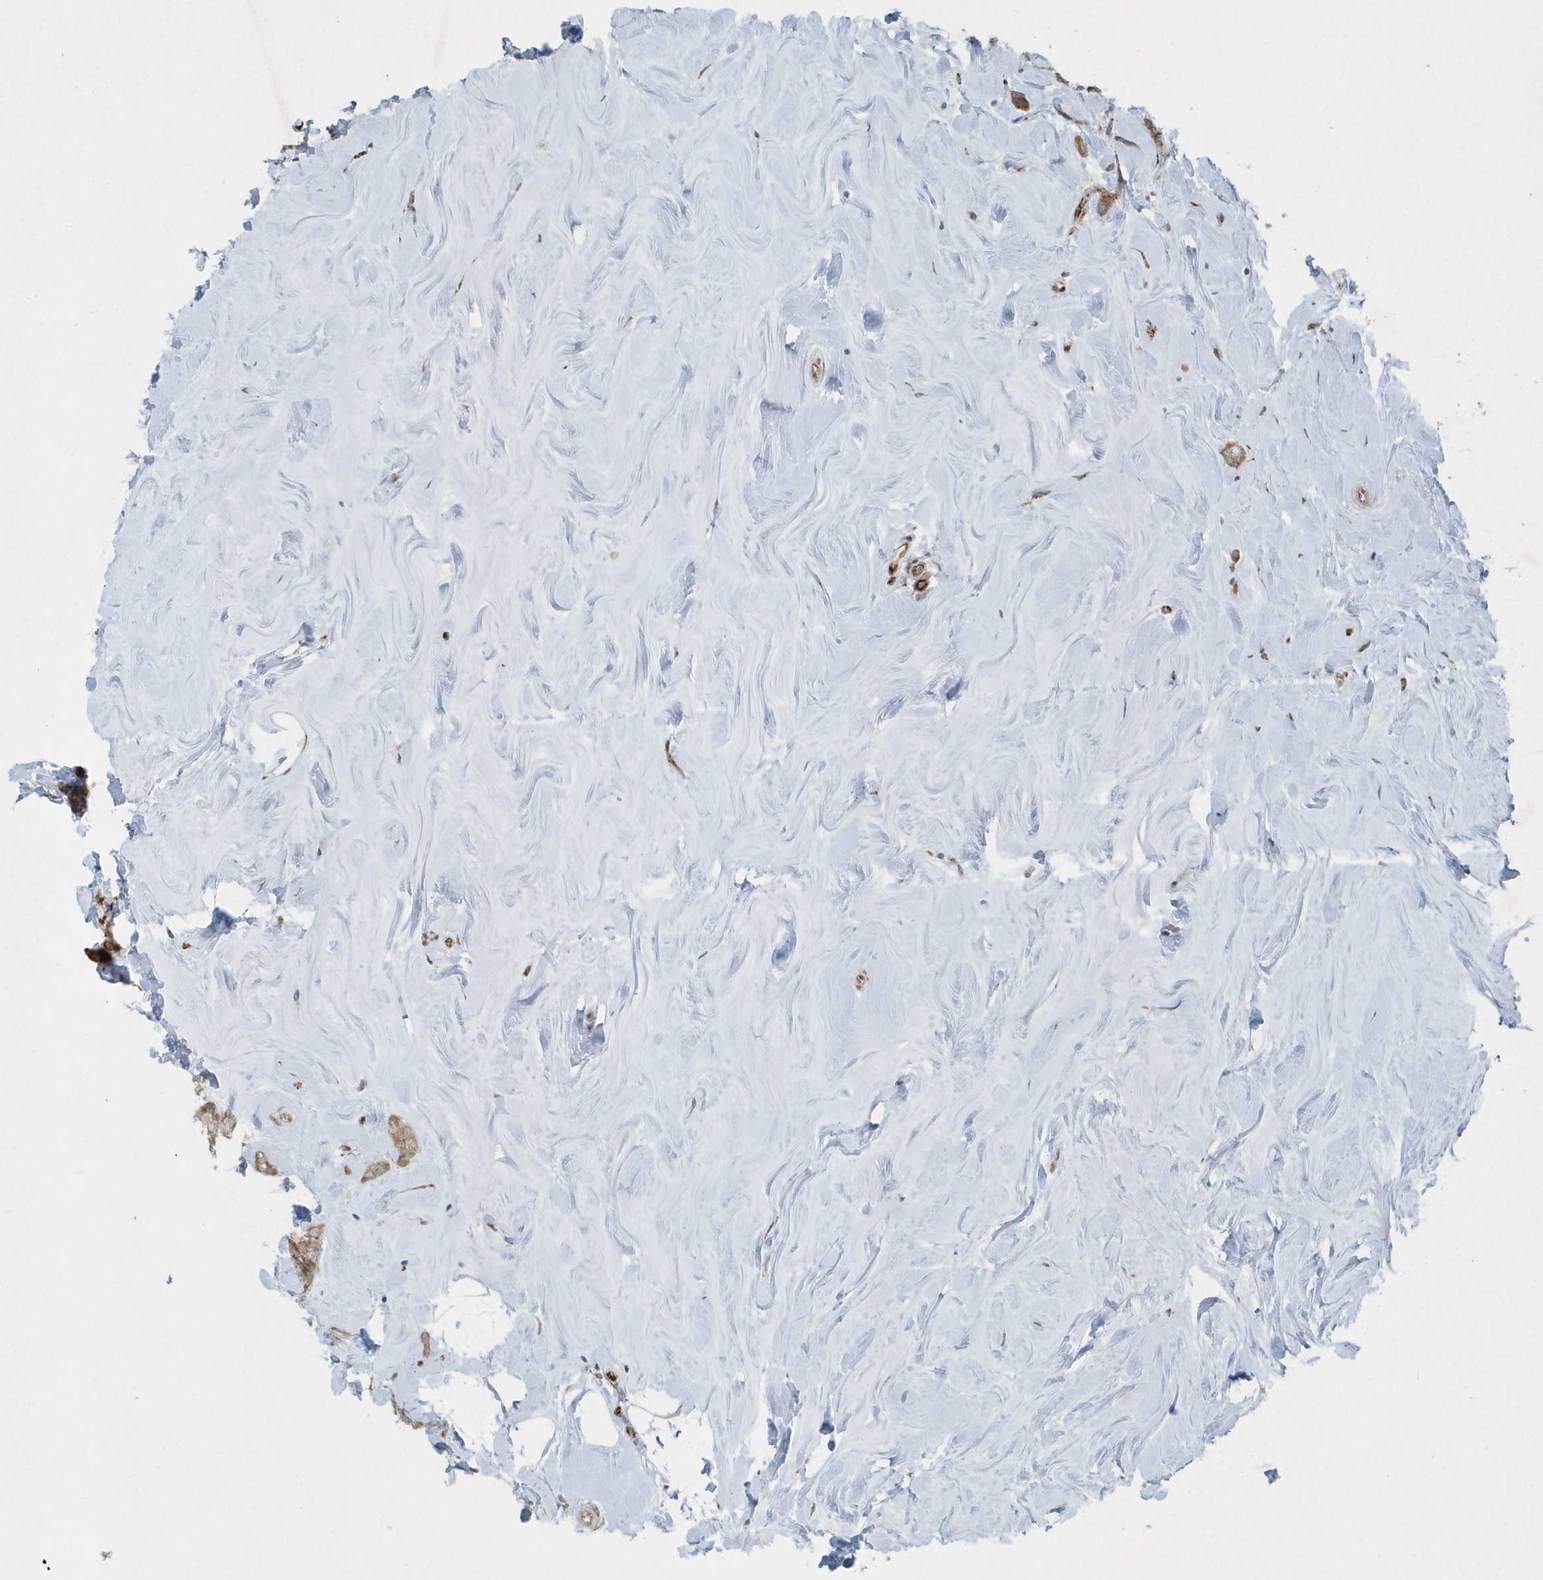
{"staining": {"intensity": "moderate", "quantity": ">75%", "location": "cytoplasmic/membranous"}, "tissue": "breast cancer", "cell_type": "Tumor cells", "image_type": "cancer", "snomed": [{"axis": "morphology", "description": "Lobular carcinoma"}, {"axis": "topography", "description": "Breast"}], "caption": "Breast lobular carcinoma tissue shows moderate cytoplasmic/membranous positivity in approximately >75% of tumor cells, visualized by immunohistochemistry. The staining was performed using DAB (3,3'-diaminobenzidine) to visualize the protein expression in brown, while the nuclei were stained in blue with hematoxylin (Magnification: 20x).", "gene": "FAM98A", "patient": {"sex": "female", "age": 47}}